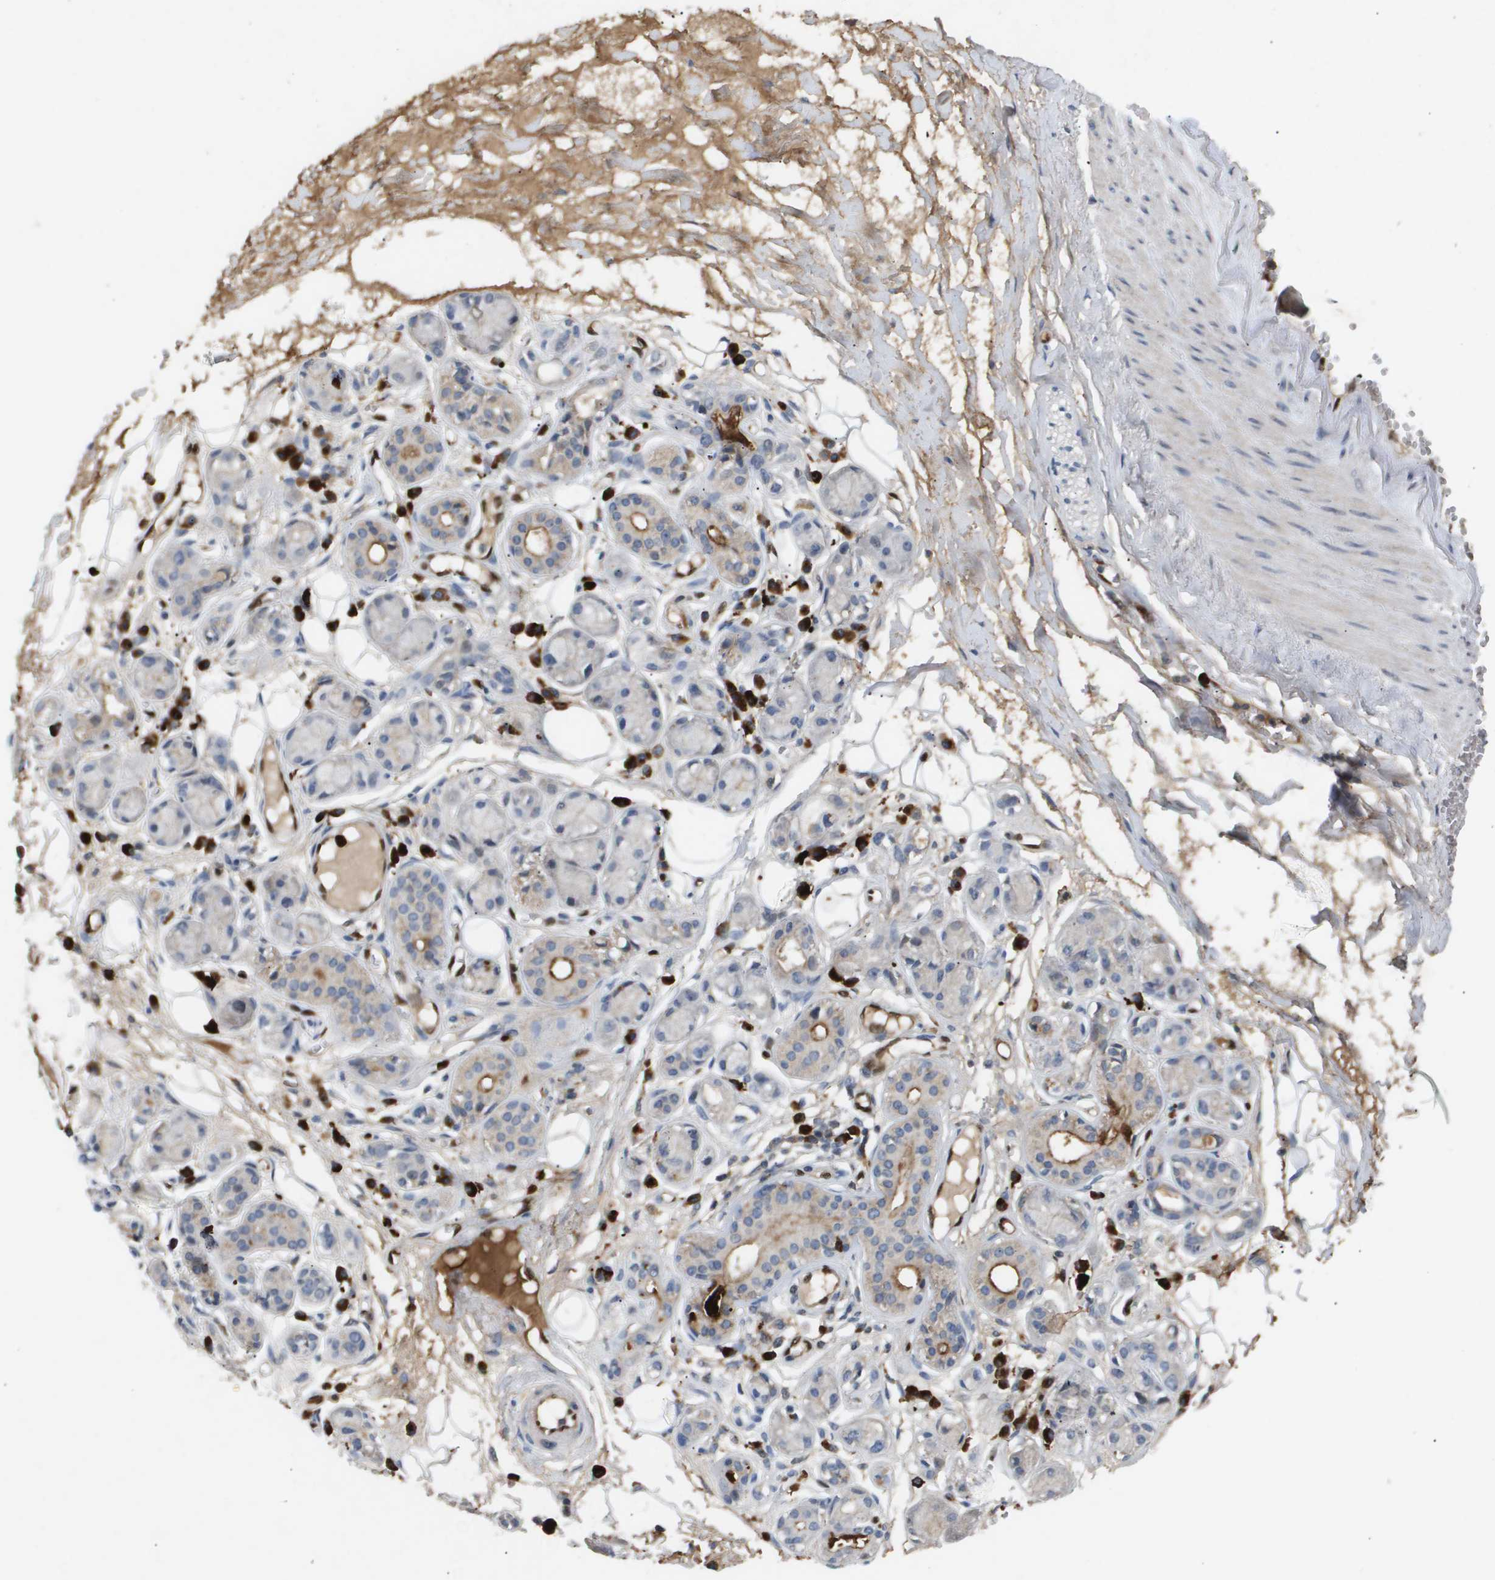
{"staining": {"intensity": "weak", "quantity": ">75%", "location": "cytoplasmic/membranous"}, "tissue": "adipose tissue", "cell_type": "Adipocytes", "image_type": "normal", "snomed": [{"axis": "morphology", "description": "Normal tissue, NOS"}, {"axis": "morphology", "description": "Inflammation, NOS"}, {"axis": "topography", "description": "Salivary gland"}, {"axis": "topography", "description": "Peripheral nerve tissue"}], "caption": "A micrograph of human adipose tissue stained for a protein exhibits weak cytoplasmic/membranous brown staining in adipocytes. The staining was performed using DAB (3,3'-diaminobenzidine) to visualize the protein expression in brown, while the nuclei were stained in blue with hematoxylin (Magnification: 20x).", "gene": "ERG", "patient": {"sex": "female", "age": 75}}